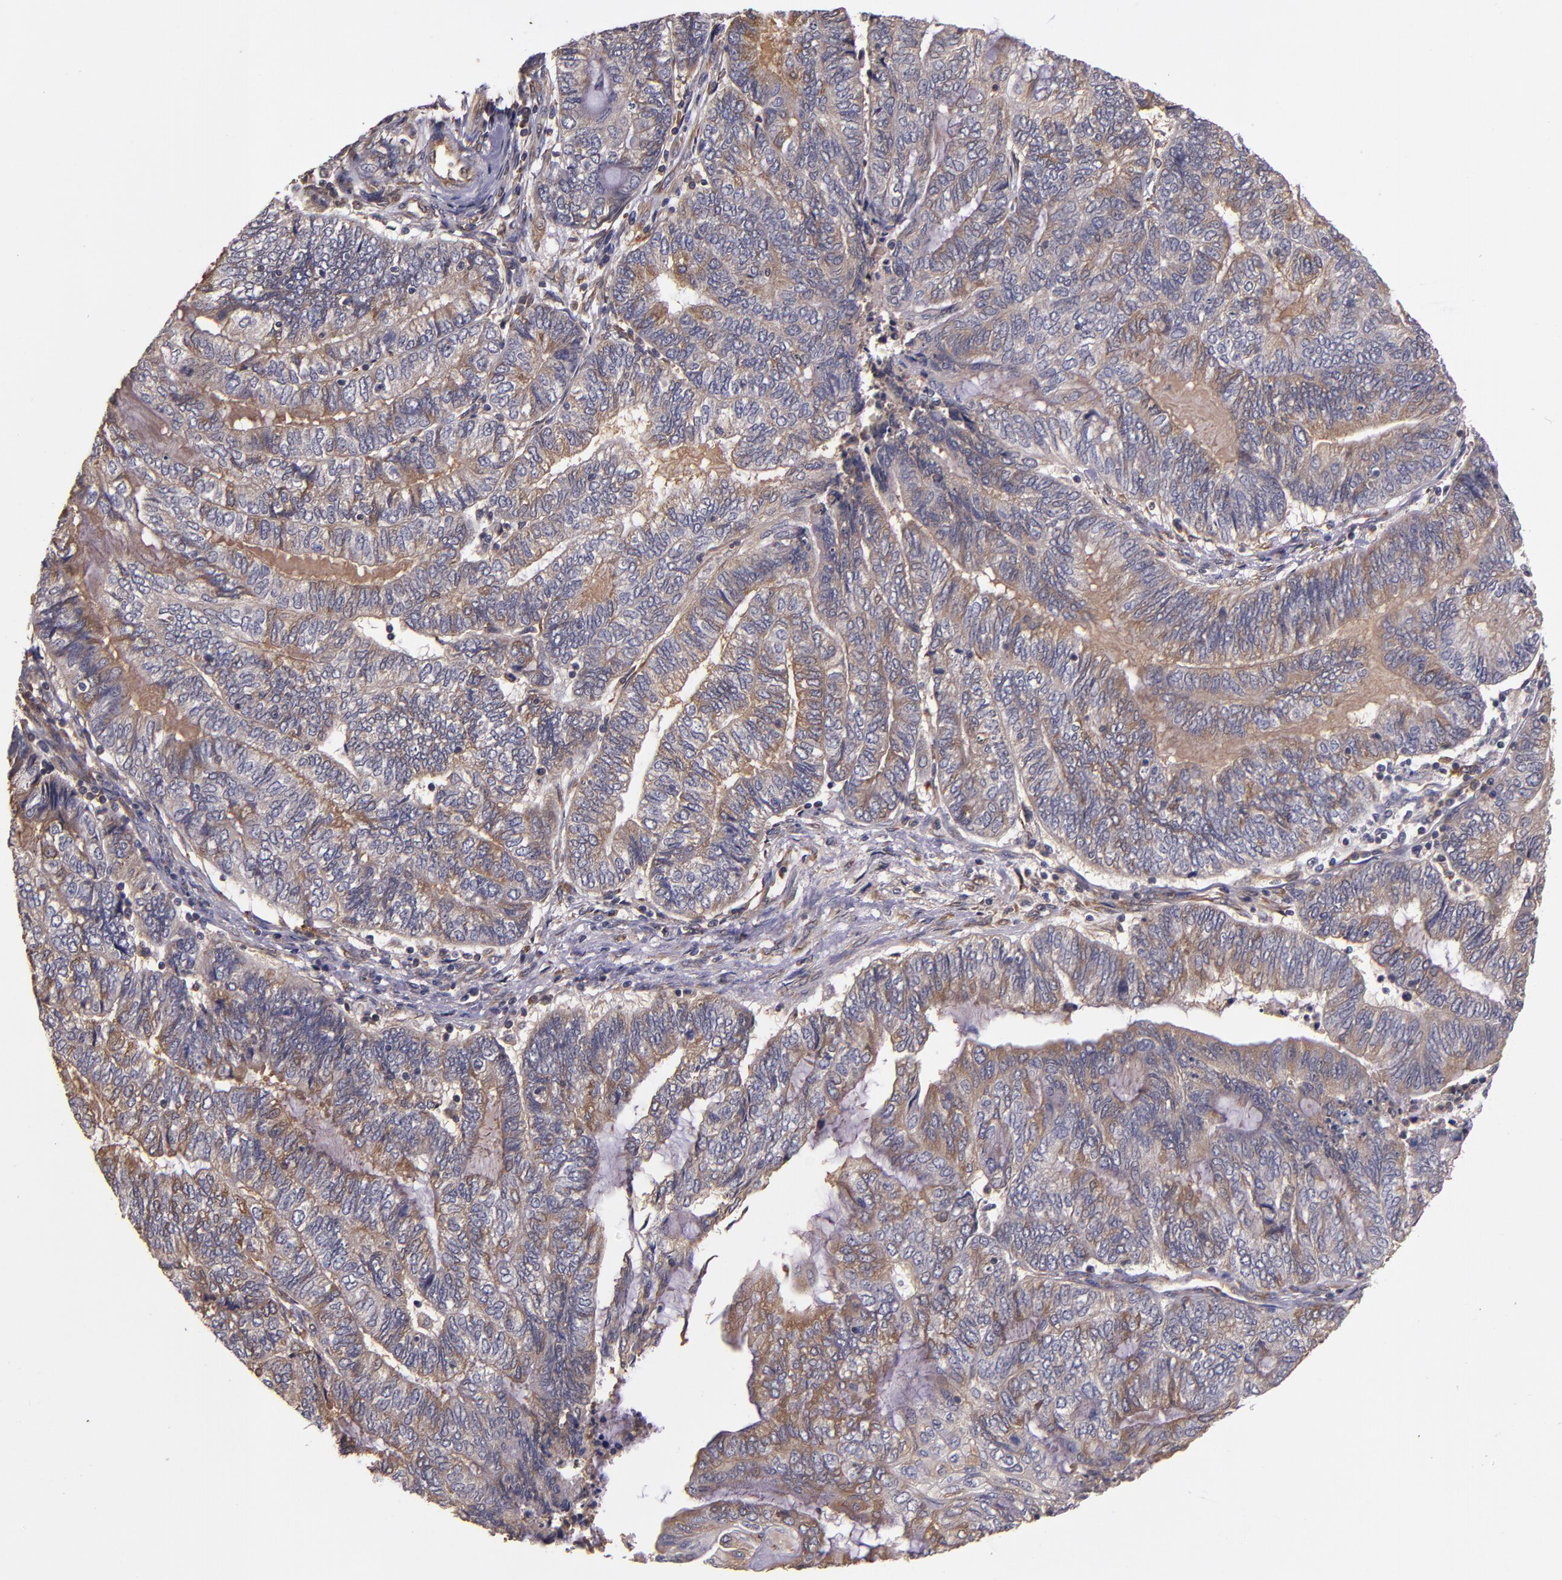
{"staining": {"intensity": "moderate", "quantity": "25%-75%", "location": "cytoplasmic/membranous"}, "tissue": "endometrial cancer", "cell_type": "Tumor cells", "image_type": "cancer", "snomed": [{"axis": "morphology", "description": "Adenocarcinoma, NOS"}, {"axis": "topography", "description": "Uterus"}, {"axis": "topography", "description": "Endometrium"}], "caption": "High-power microscopy captured an IHC image of endometrial cancer (adenocarcinoma), revealing moderate cytoplasmic/membranous expression in about 25%-75% of tumor cells.", "gene": "PRAF2", "patient": {"sex": "female", "age": 70}}